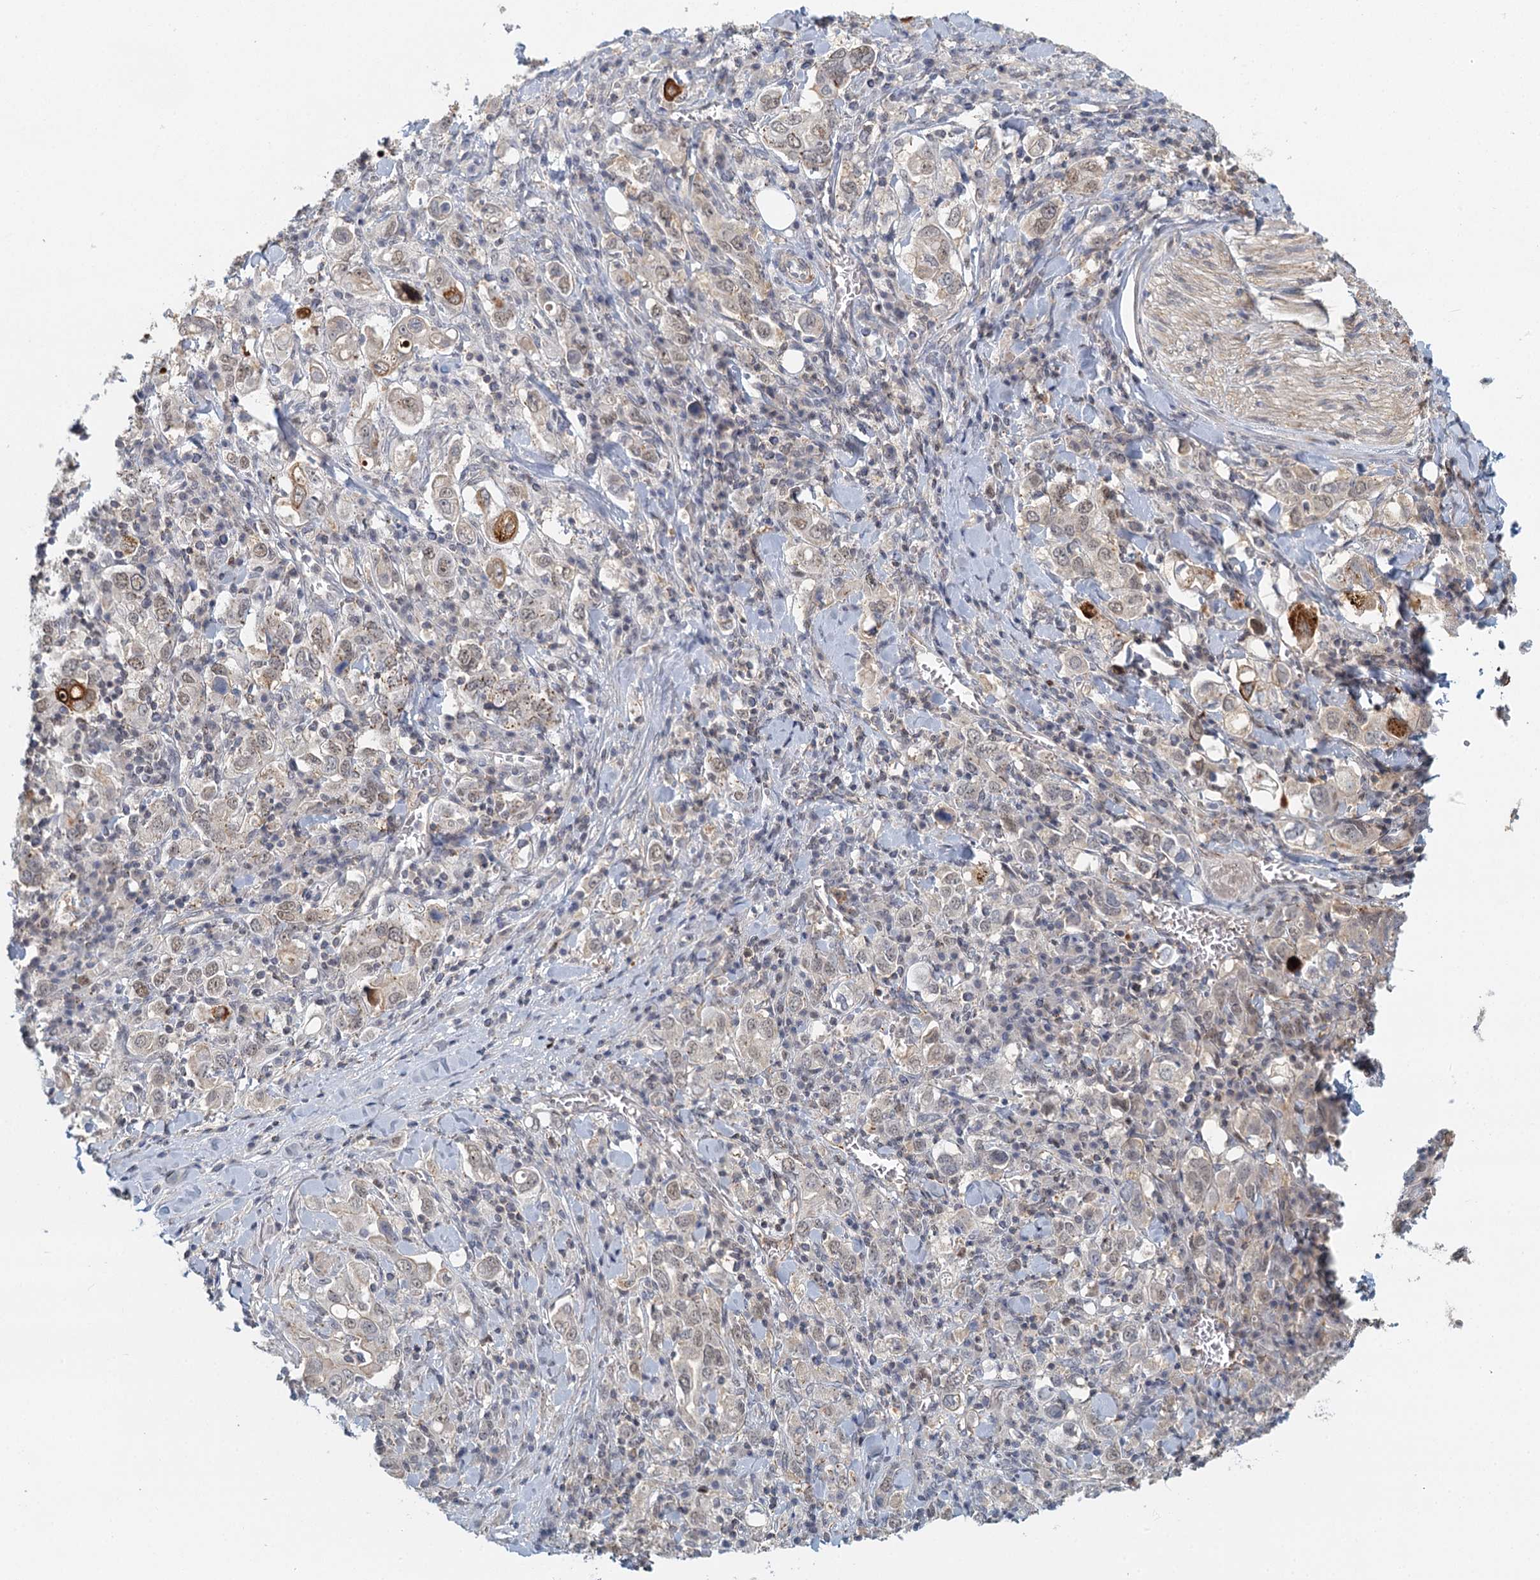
{"staining": {"intensity": "negative", "quantity": "none", "location": "none"}, "tissue": "stomach cancer", "cell_type": "Tumor cells", "image_type": "cancer", "snomed": [{"axis": "morphology", "description": "Adenocarcinoma, NOS"}, {"axis": "topography", "description": "Stomach, upper"}], "caption": "An immunohistochemistry histopathology image of adenocarcinoma (stomach) is shown. There is no staining in tumor cells of adenocarcinoma (stomach).", "gene": "GPATCH11", "patient": {"sex": "male", "age": 62}}